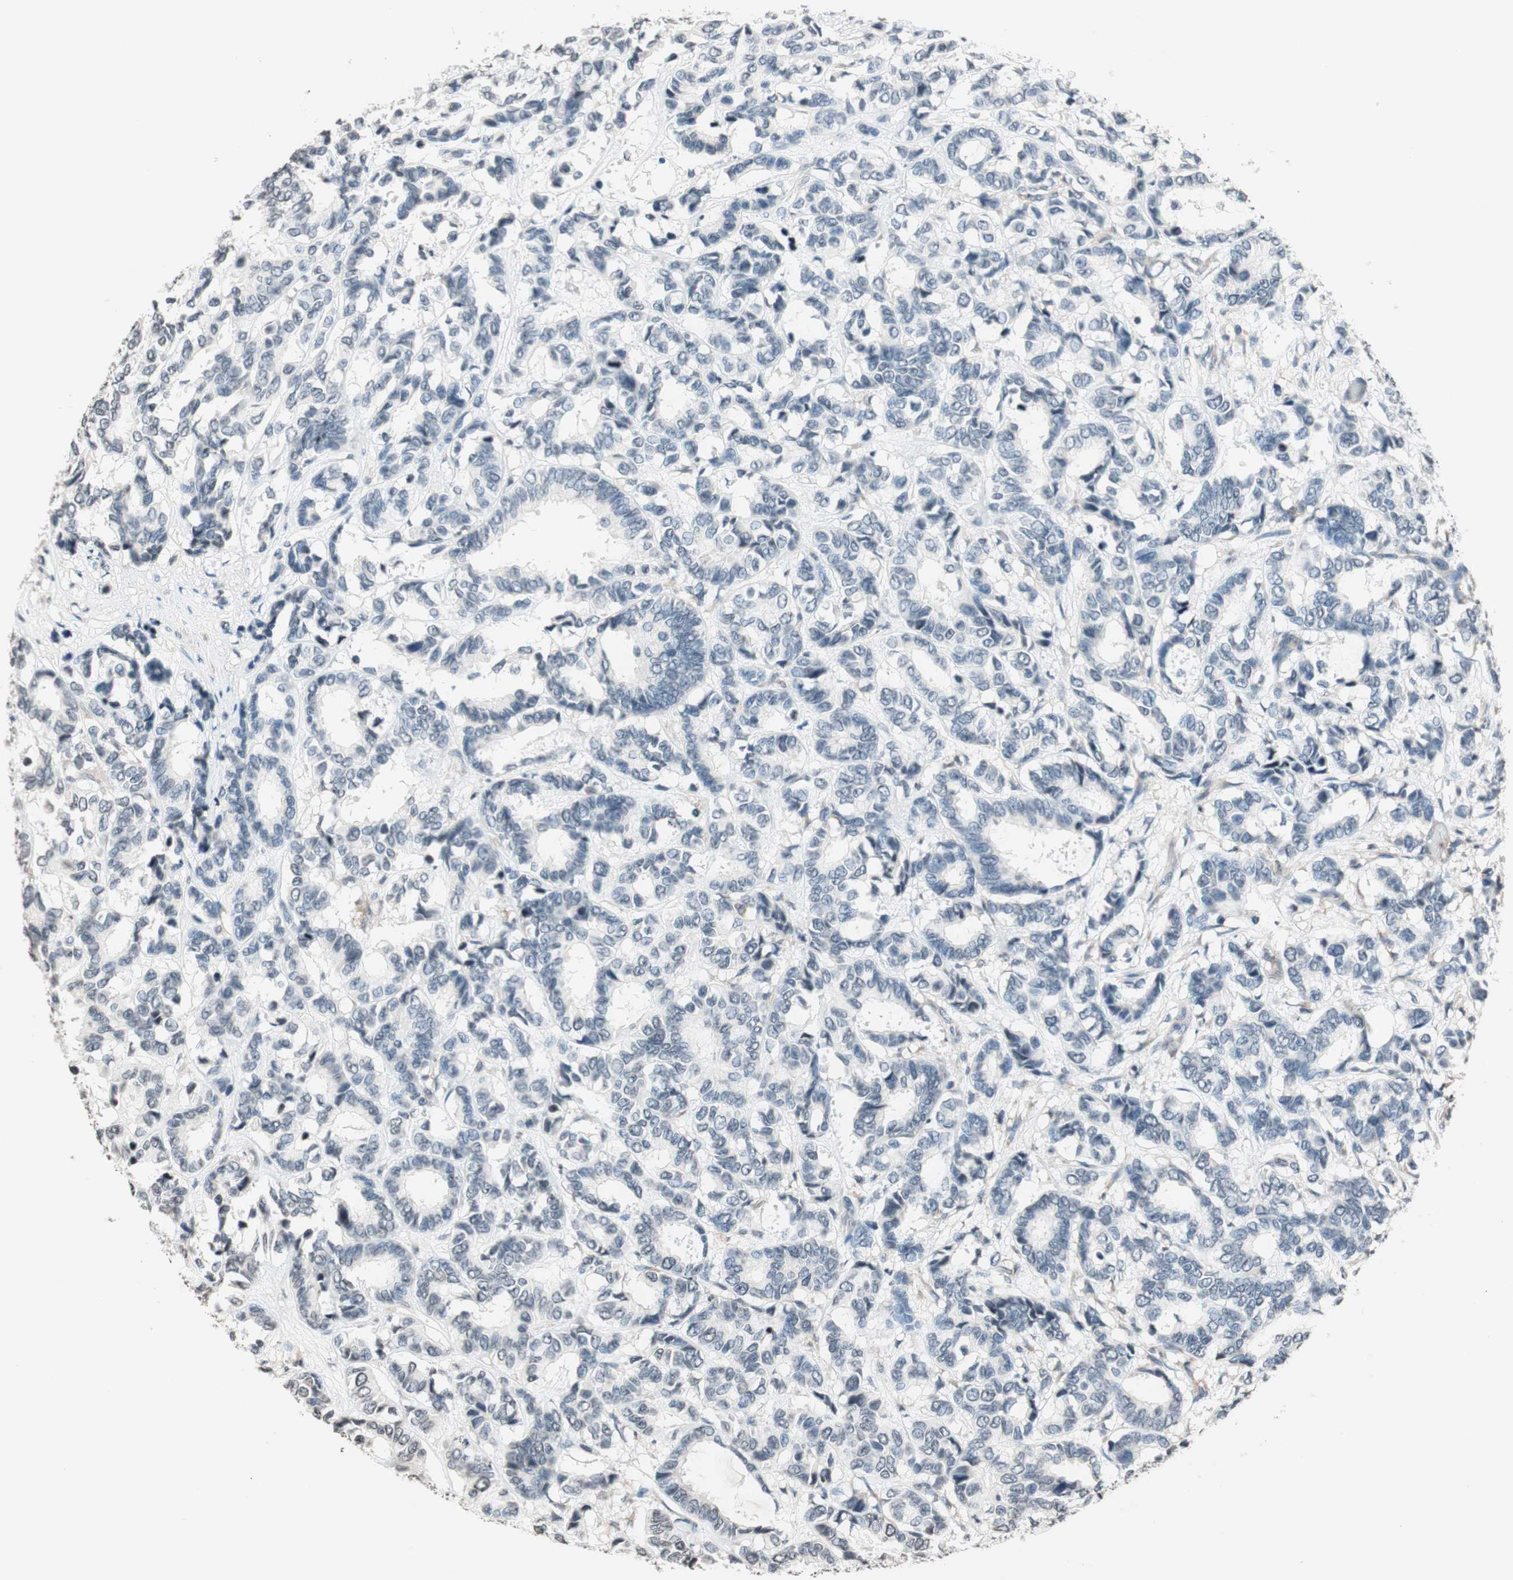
{"staining": {"intensity": "negative", "quantity": "none", "location": "none"}, "tissue": "breast cancer", "cell_type": "Tumor cells", "image_type": "cancer", "snomed": [{"axis": "morphology", "description": "Duct carcinoma"}, {"axis": "topography", "description": "Breast"}], "caption": "Tumor cells show no significant protein expression in breast invasive ductal carcinoma.", "gene": "WIPF1", "patient": {"sex": "female", "age": 87}}